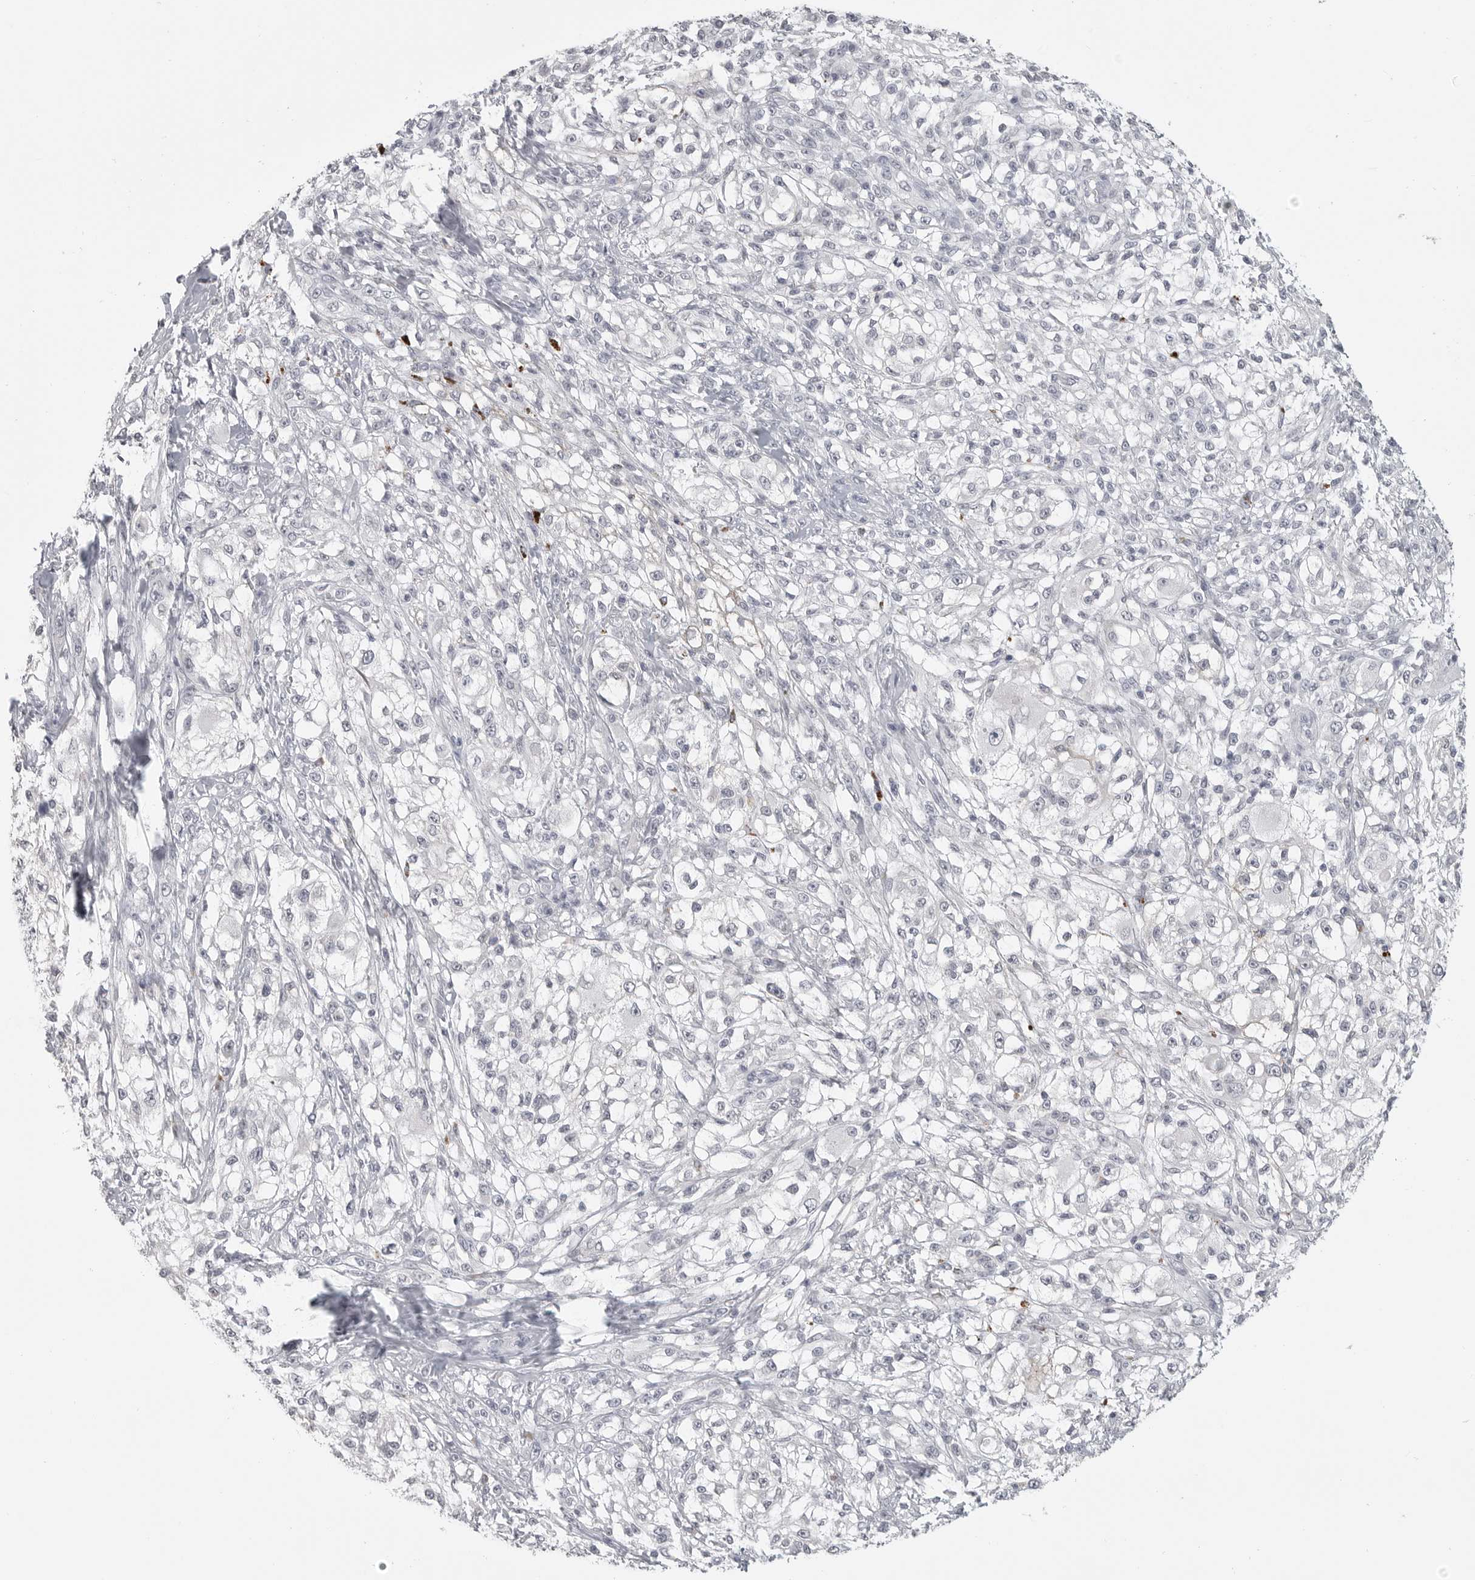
{"staining": {"intensity": "negative", "quantity": "none", "location": "none"}, "tissue": "melanoma", "cell_type": "Tumor cells", "image_type": "cancer", "snomed": [{"axis": "morphology", "description": "Malignant melanoma, NOS"}, {"axis": "topography", "description": "Skin of head"}], "caption": "There is no significant expression in tumor cells of malignant melanoma. (Brightfield microscopy of DAB (3,3'-diaminobenzidine) immunohistochemistry (IHC) at high magnification).", "gene": "PRSS1", "patient": {"sex": "male", "age": 83}}